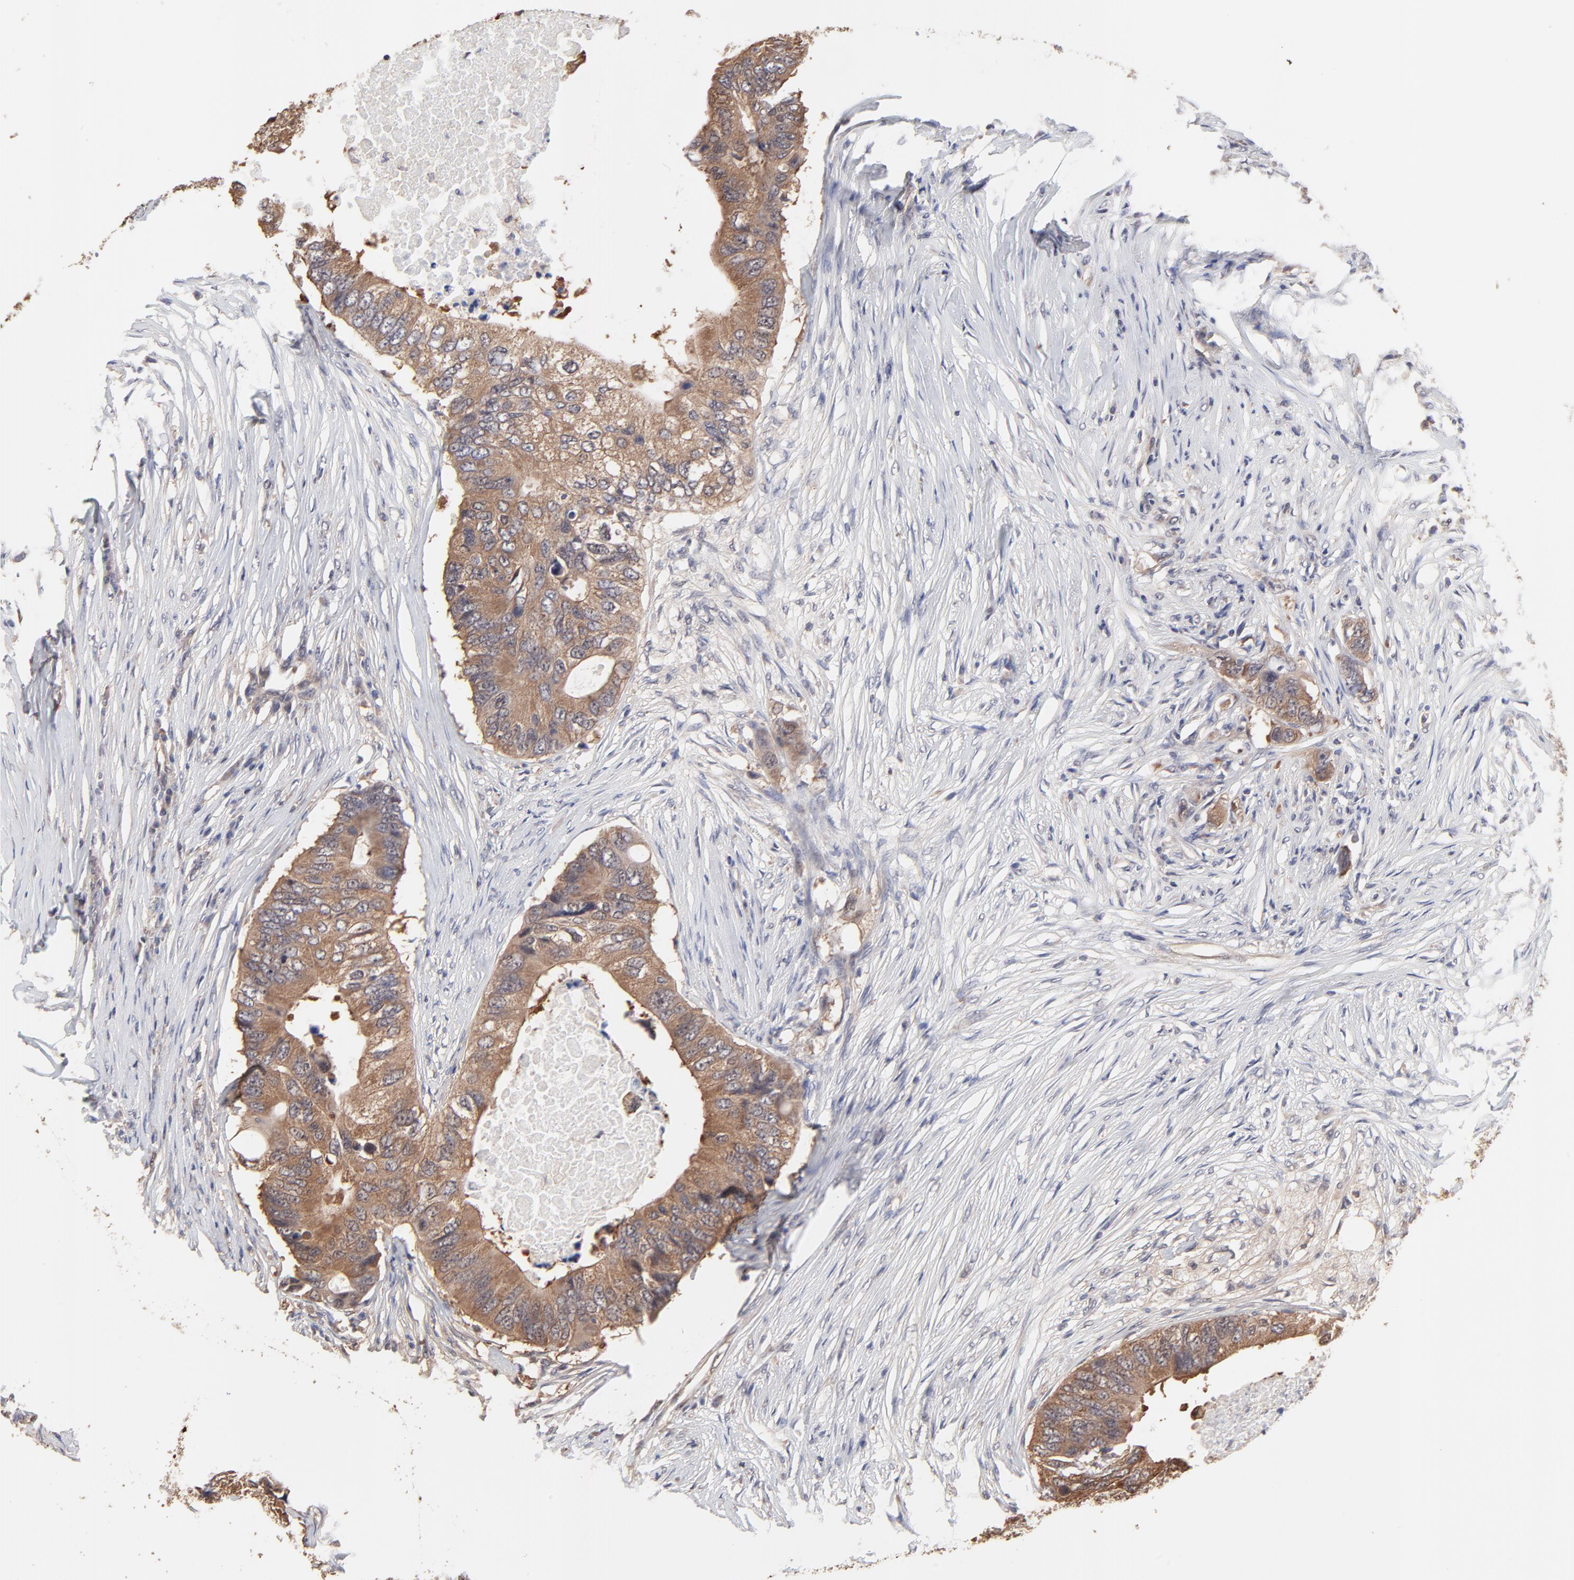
{"staining": {"intensity": "weak", "quantity": ">75%", "location": "cytoplasmic/membranous"}, "tissue": "colorectal cancer", "cell_type": "Tumor cells", "image_type": "cancer", "snomed": [{"axis": "morphology", "description": "Adenocarcinoma, NOS"}, {"axis": "topography", "description": "Colon"}], "caption": "An image of colorectal cancer stained for a protein displays weak cytoplasmic/membranous brown staining in tumor cells. Using DAB (brown) and hematoxylin (blue) stains, captured at high magnification using brightfield microscopy.", "gene": "CCT2", "patient": {"sex": "male", "age": 71}}